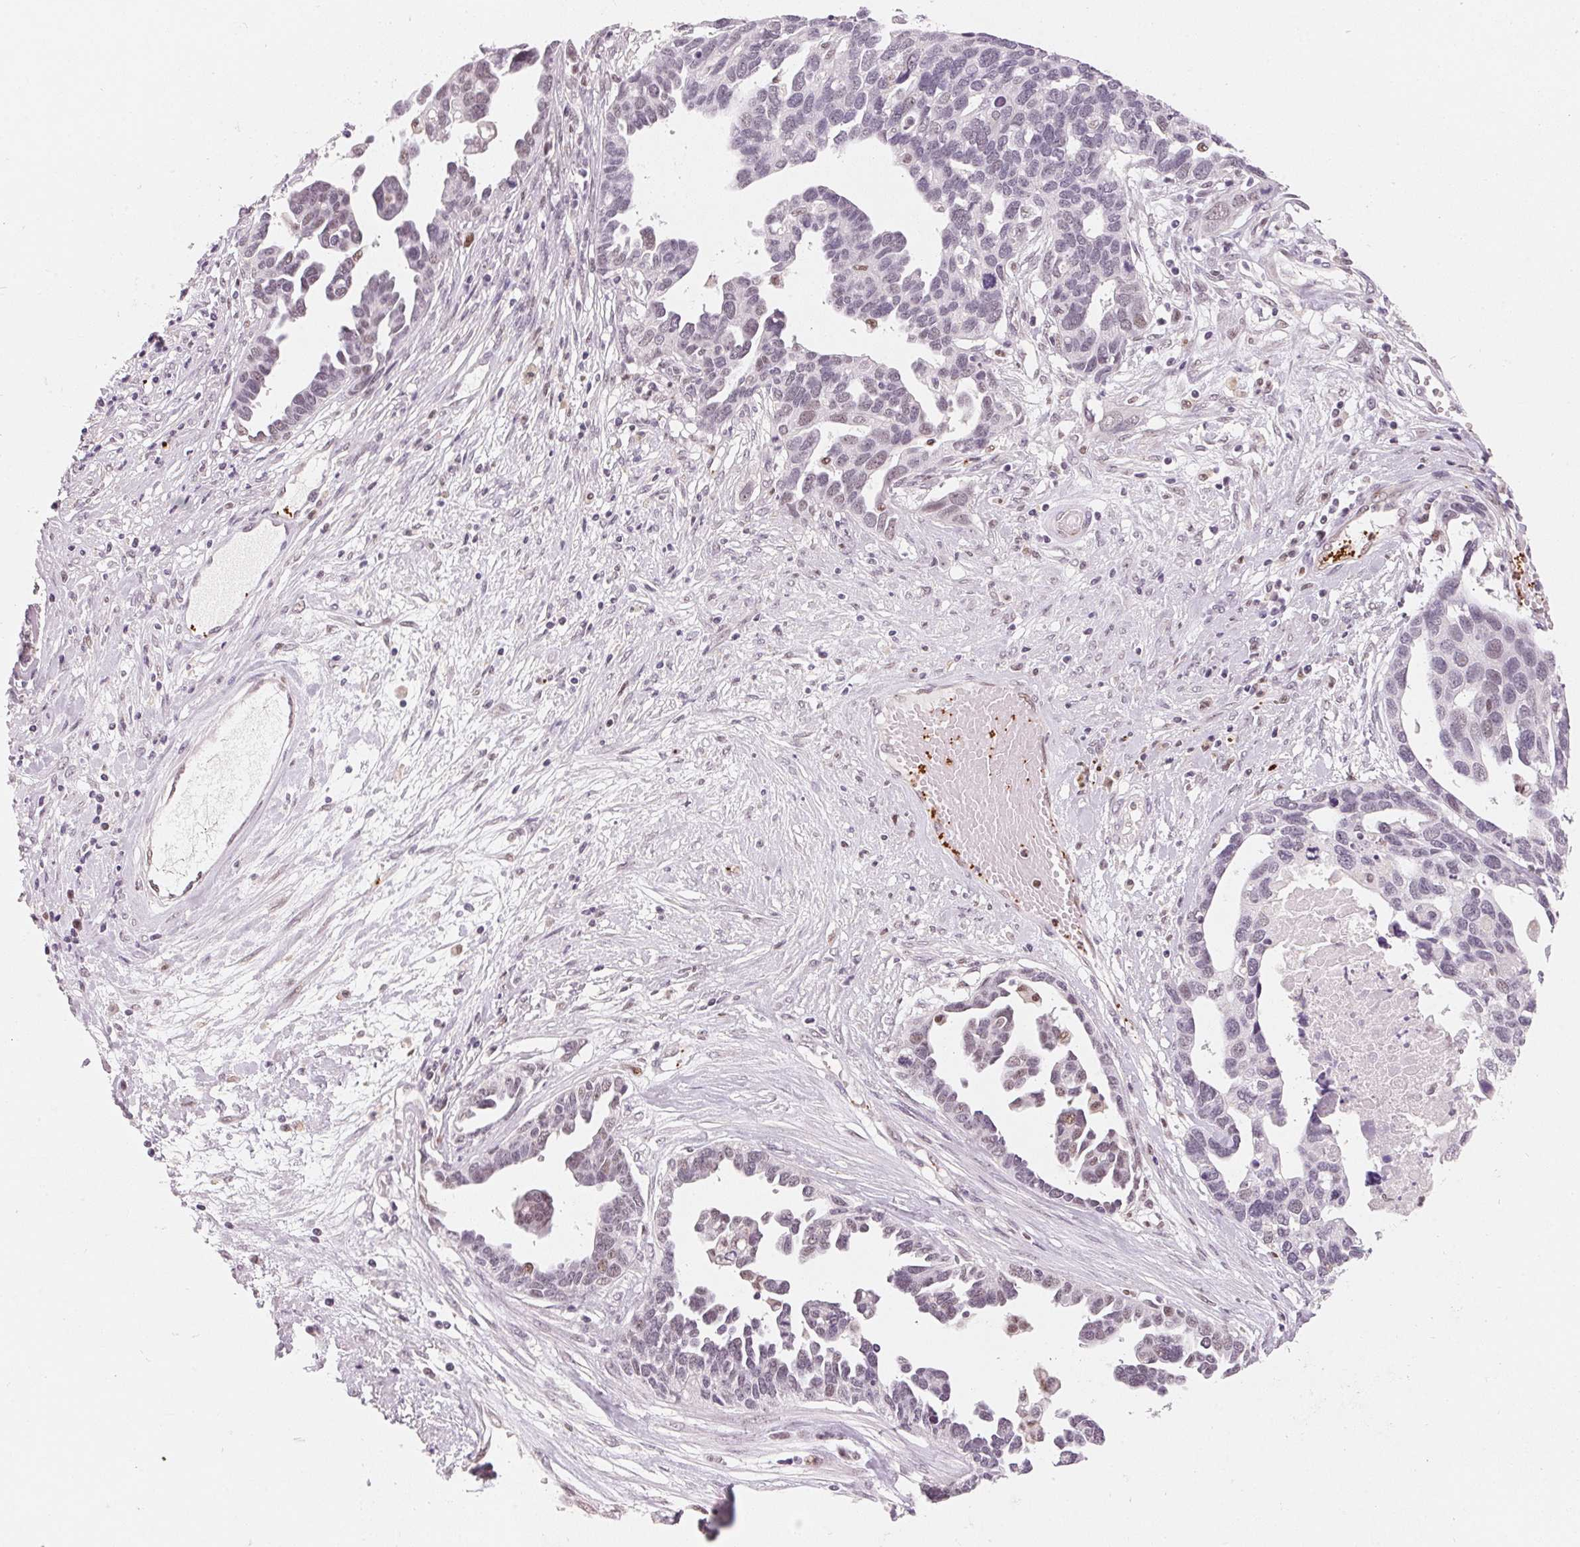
{"staining": {"intensity": "negative", "quantity": "none", "location": "none"}, "tissue": "ovarian cancer", "cell_type": "Tumor cells", "image_type": "cancer", "snomed": [{"axis": "morphology", "description": "Cystadenocarcinoma, serous, NOS"}, {"axis": "topography", "description": "Ovary"}], "caption": "DAB immunohistochemical staining of human ovarian cancer reveals no significant staining in tumor cells. (DAB (3,3'-diaminobenzidine) IHC visualized using brightfield microscopy, high magnification).", "gene": "ARHGAP22", "patient": {"sex": "female", "age": 54}}